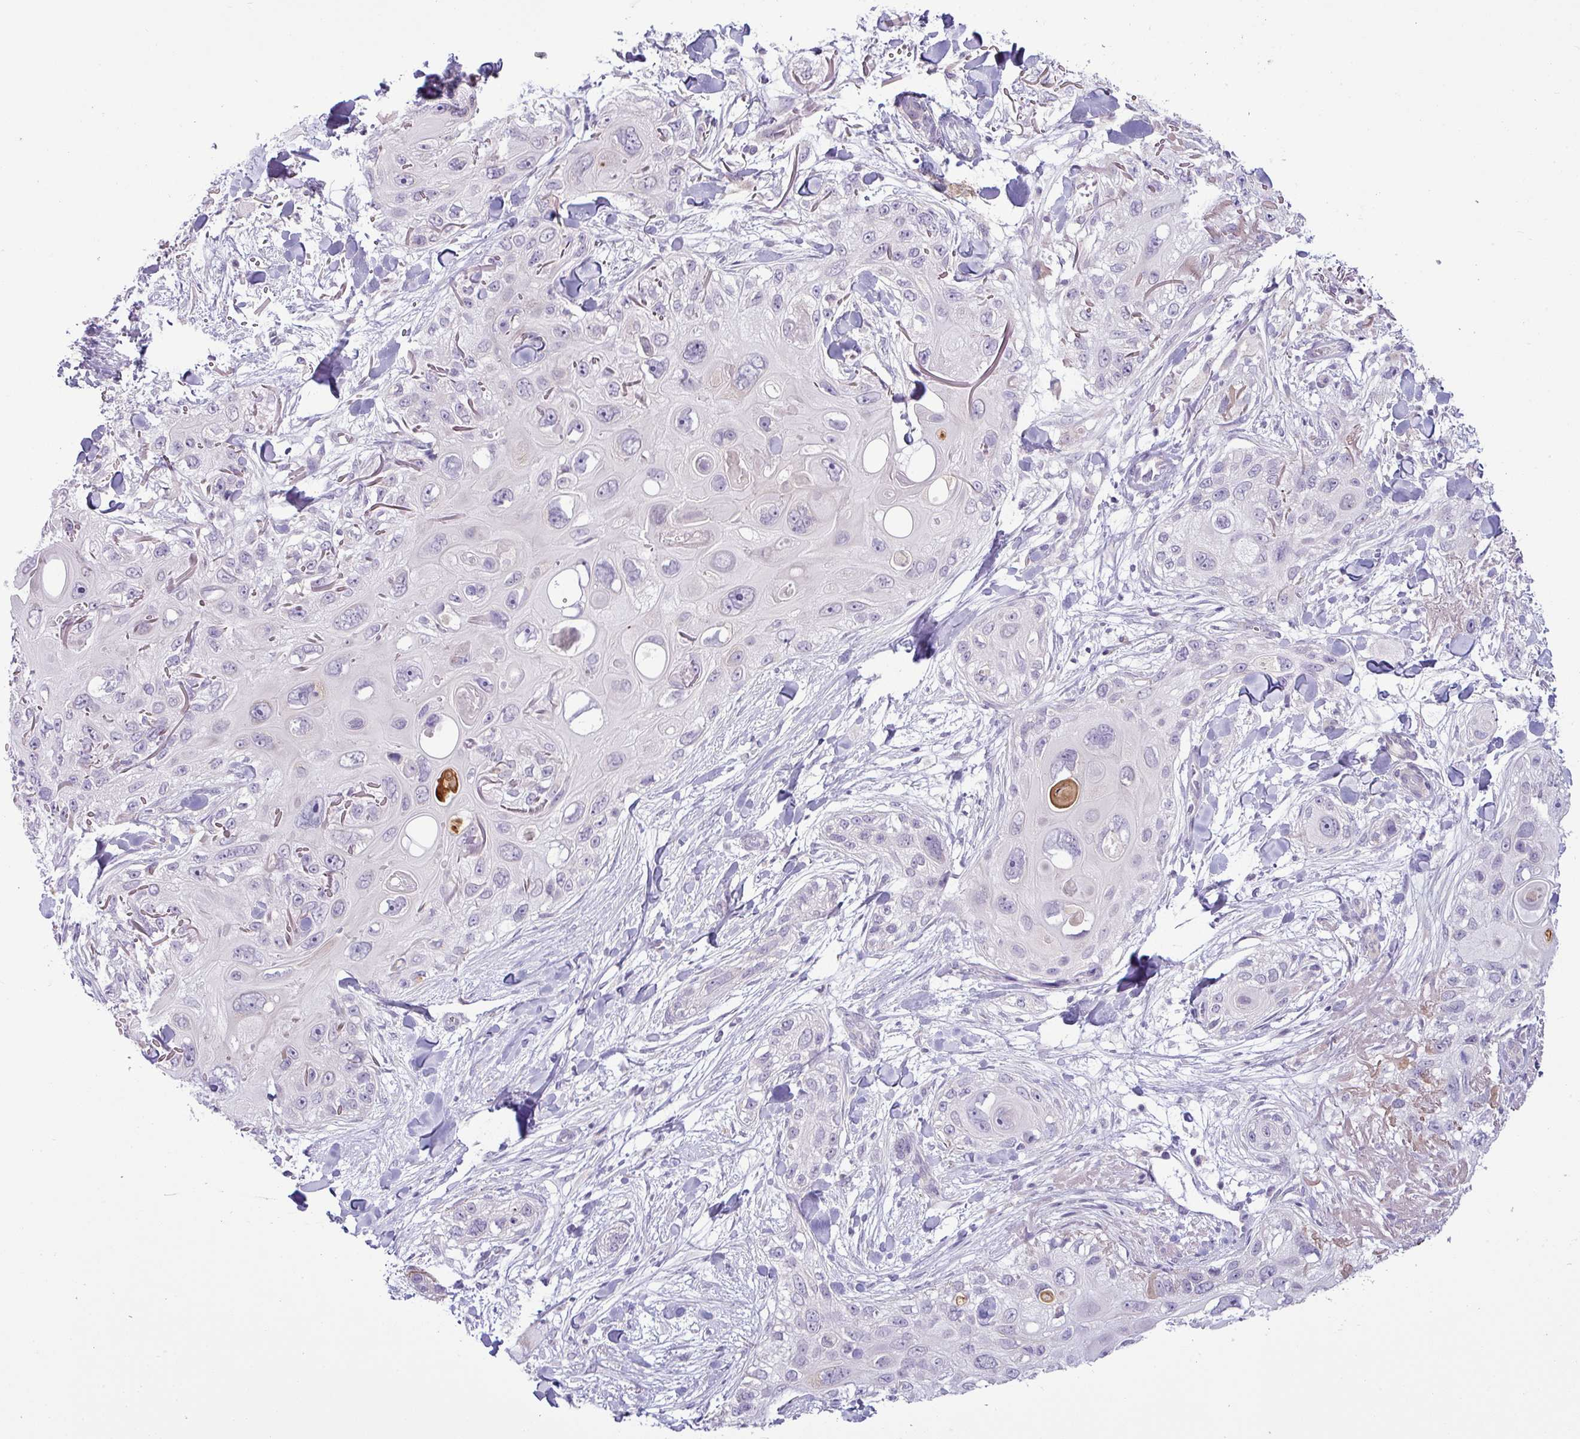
{"staining": {"intensity": "negative", "quantity": "none", "location": "none"}, "tissue": "skin cancer", "cell_type": "Tumor cells", "image_type": "cancer", "snomed": [{"axis": "morphology", "description": "Normal tissue, NOS"}, {"axis": "morphology", "description": "Squamous cell carcinoma, NOS"}, {"axis": "topography", "description": "Skin"}], "caption": "A micrograph of squamous cell carcinoma (skin) stained for a protein reveals no brown staining in tumor cells.", "gene": "HBEGF", "patient": {"sex": "male", "age": 72}}